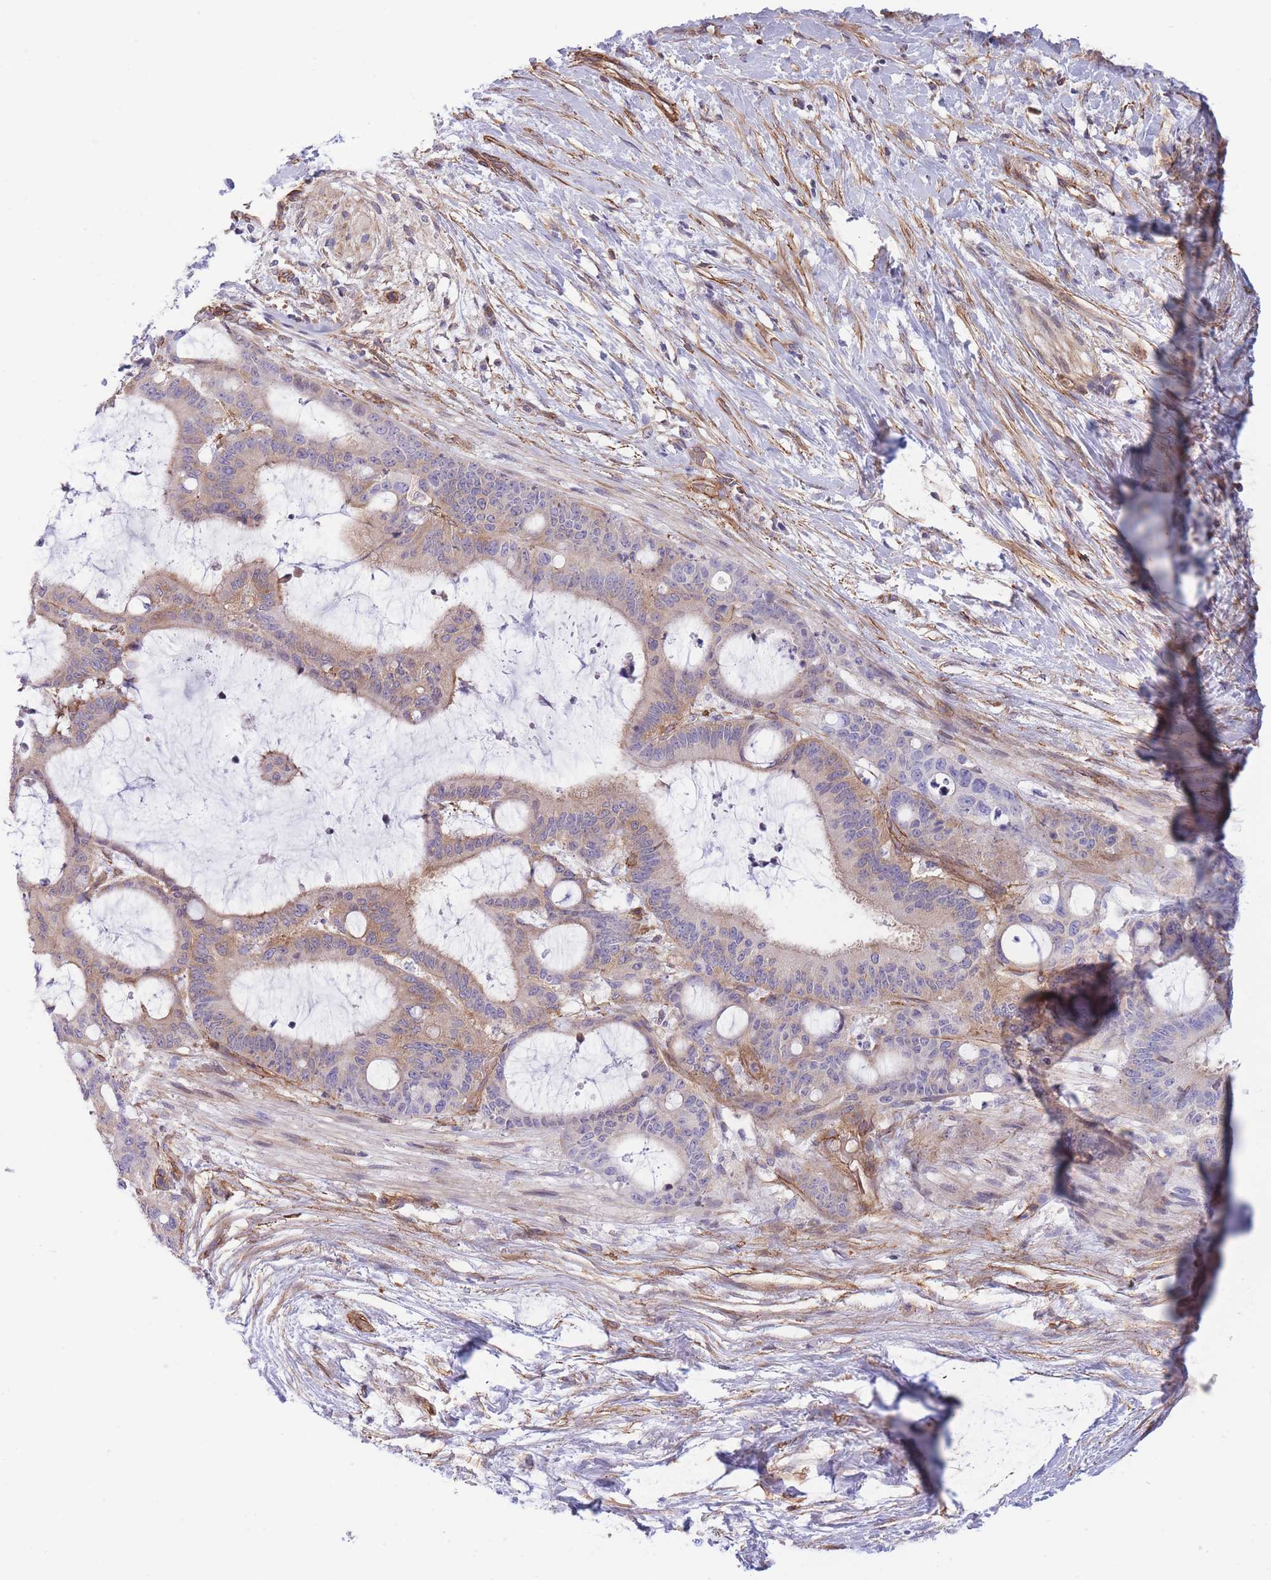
{"staining": {"intensity": "weak", "quantity": "25%-75%", "location": "cytoplasmic/membranous"}, "tissue": "liver cancer", "cell_type": "Tumor cells", "image_type": "cancer", "snomed": [{"axis": "morphology", "description": "Normal tissue, NOS"}, {"axis": "morphology", "description": "Cholangiocarcinoma"}, {"axis": "topography", "description": "Liver"}, {"axis": "topography", "description": "Peripheral nerve tissue"}], "caption": "Immunohistochemistry (IHC) photomicrograph of neoplastic tissue: liver cancer stained using immunohistochemistry (IHC) shows low levels of weak protein expression localized specifically in the cytoplasmic/membranous of tumor cells, appearing as a cytoplasmic/membranous brown color.", "gene": "CDC25B", "patient": {"sex": "female", "age": 73}}